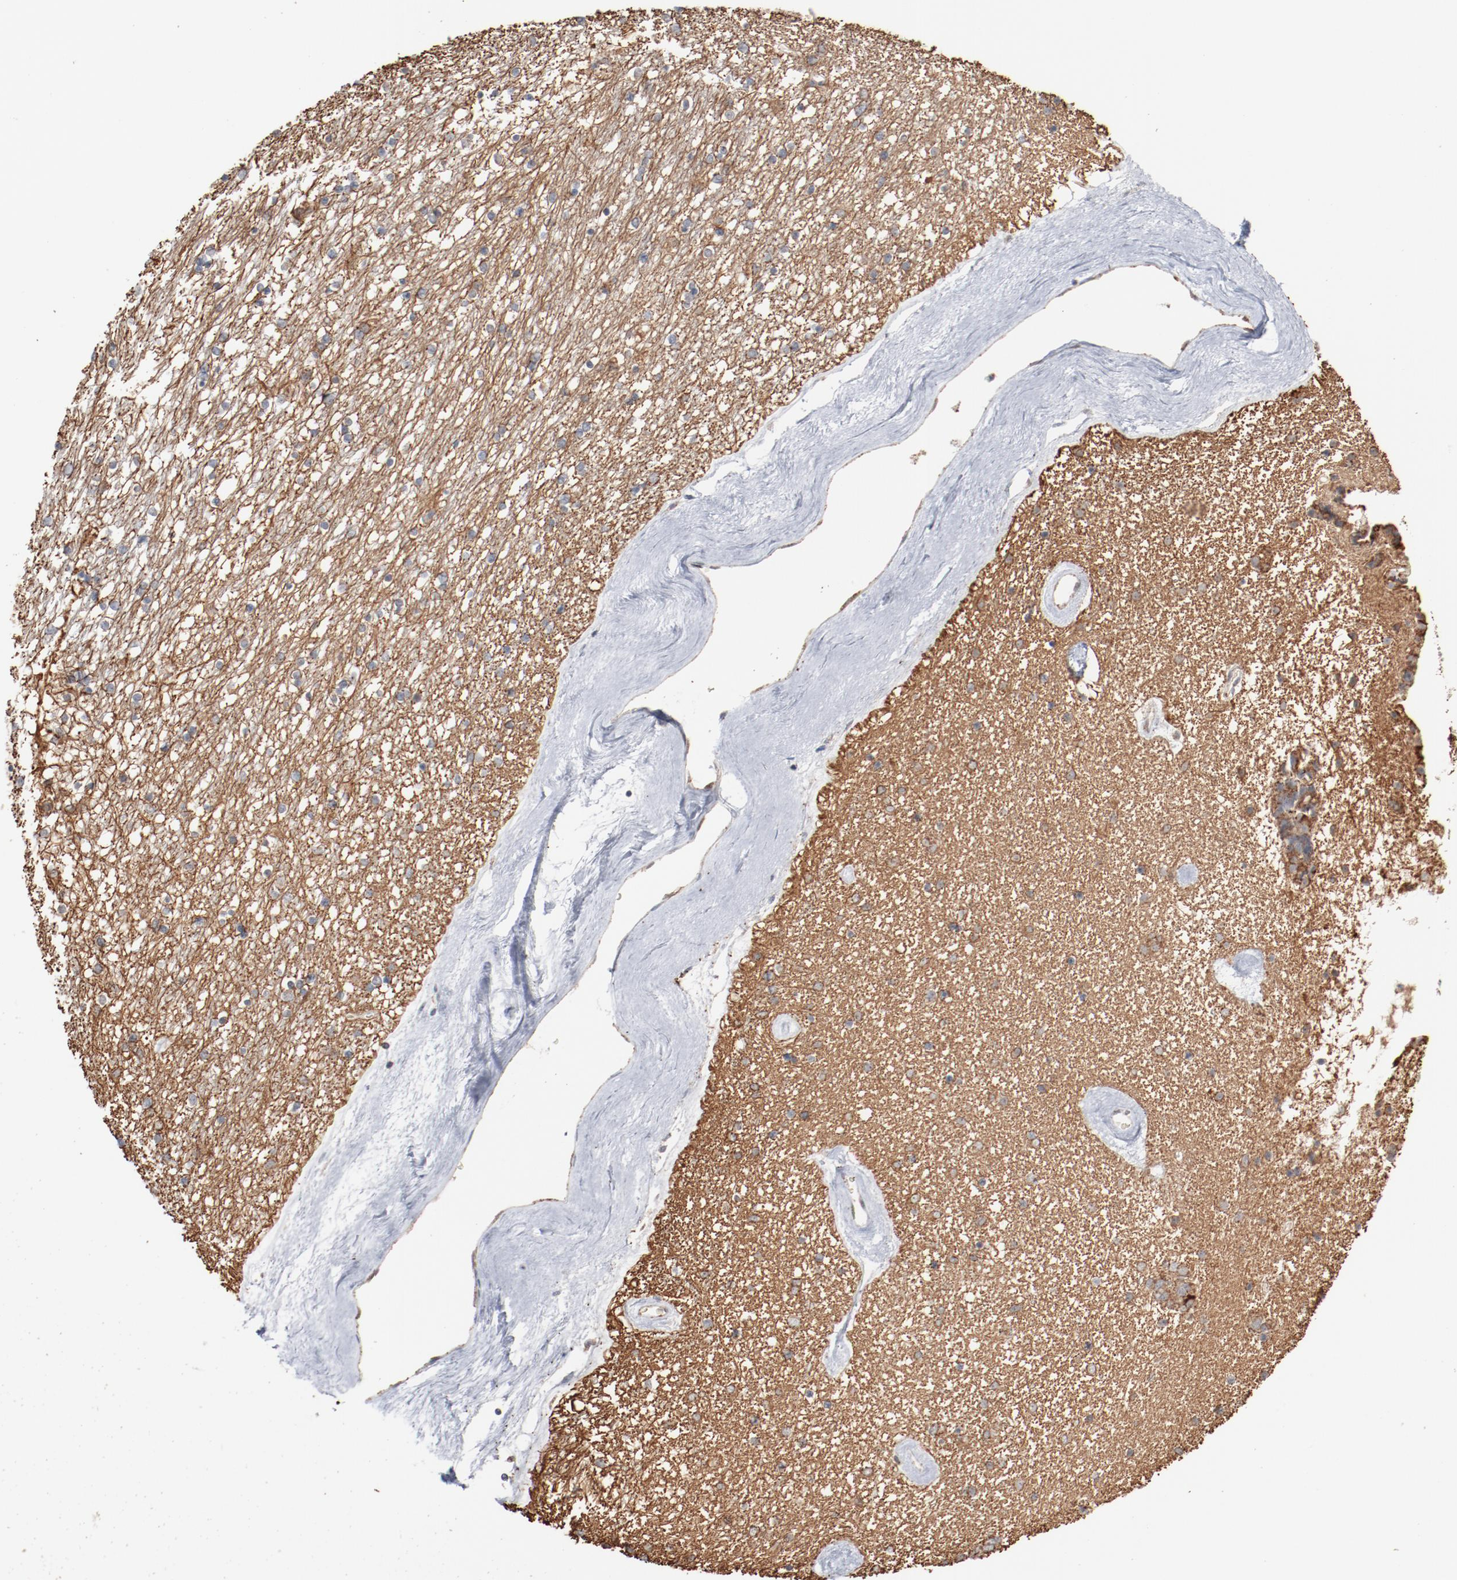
{"staining": {"intensity": "negative", "quantity": "none", "location": "none"}, "tissue": "caudate", "cell_type": "Glial cells", "image_type": "normal", "snomed": [{"axis": "morphology", "description": "Normal tissue, NOS"}, {"axis": "topography", "description": "Lateral ventricle wall"}], "caption": "Immunohistochemistry histopathology image of unremarkable human caudate stained for a protein (brown), which shows no positivity in glial cells.", "gene": "ERICH1", "patient": {"sex": "female", "age": 54}}